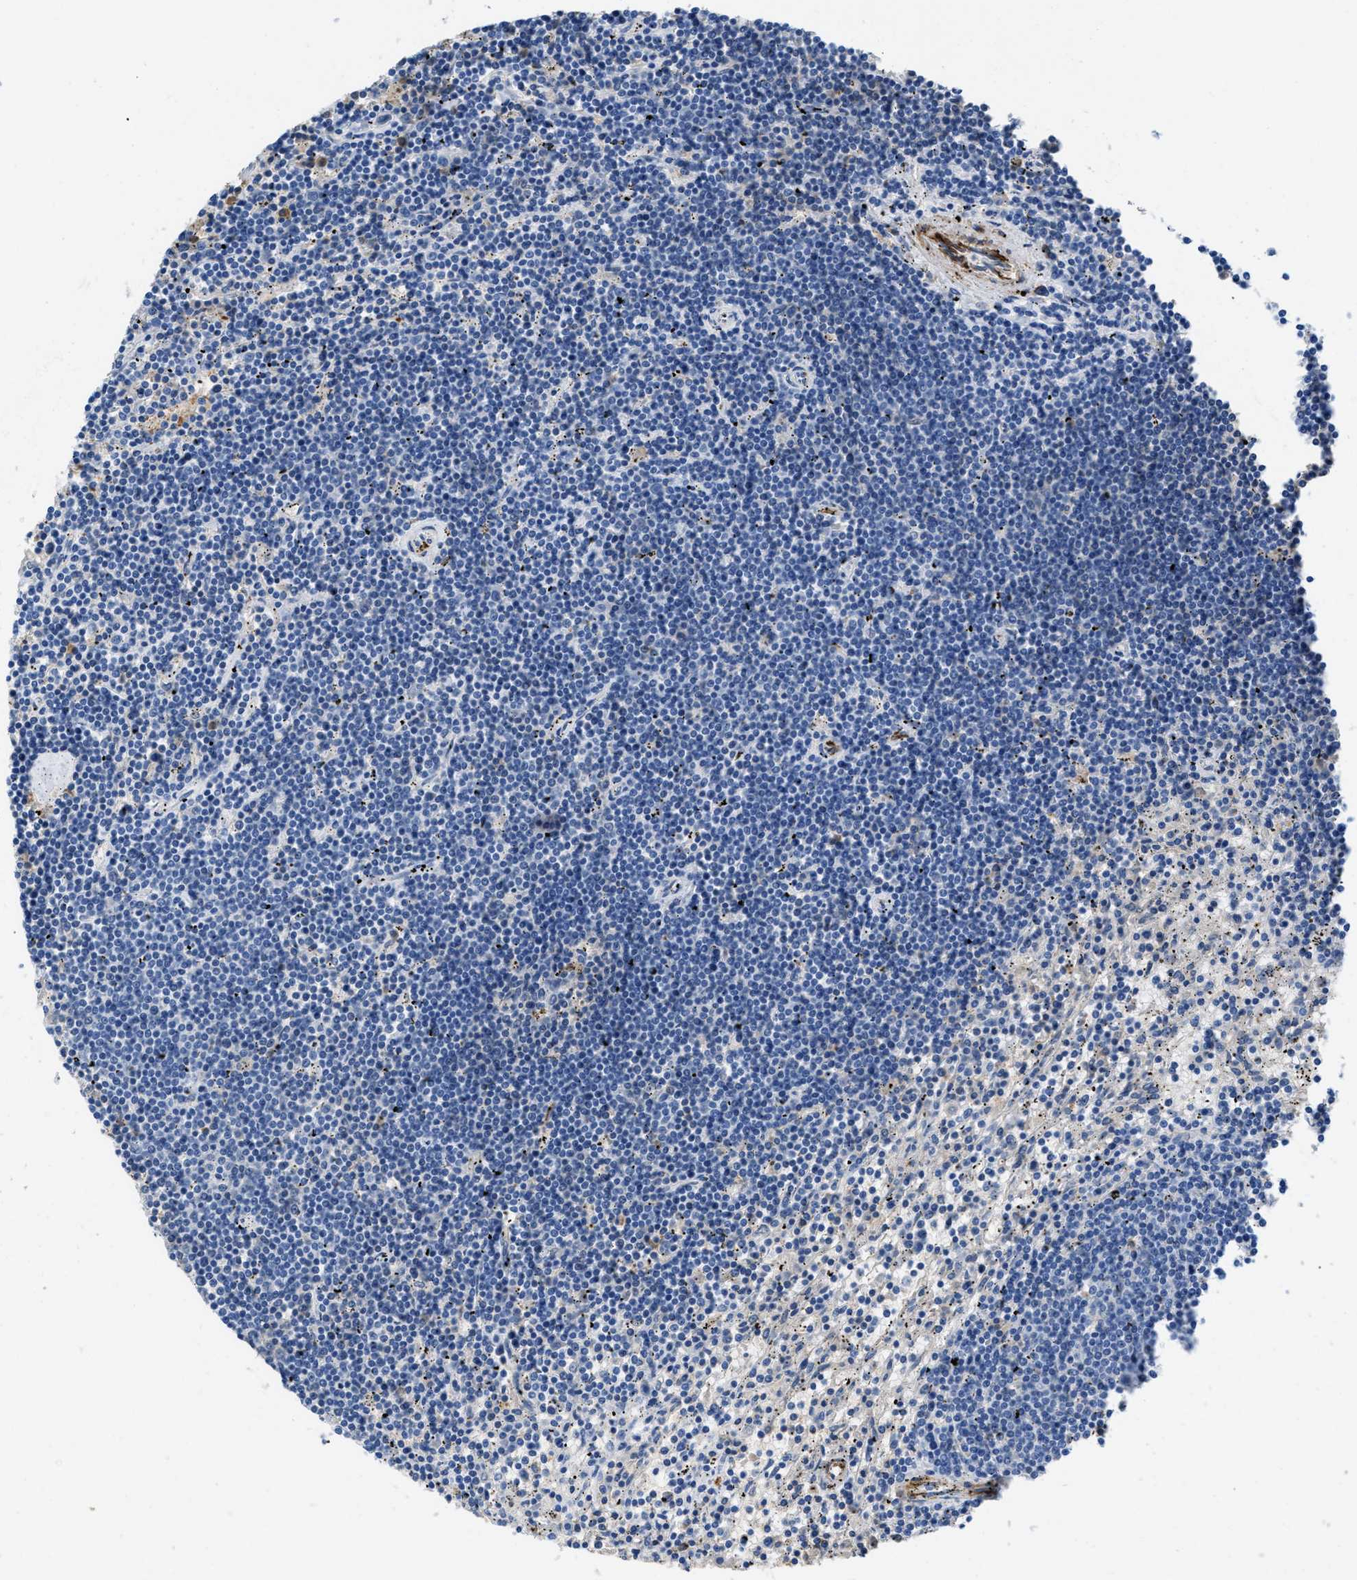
{"staining": {"intensity": "negative", "quantity": "none", "location": "none"}, "tissue": "lymphoma", "cell_type": "Tumor cells", "image_type": "cancer", "snomed": [{"axis": "morphology", "description": "Malignant lymphoma, non-Hodgkin's type, Low grade"}, {"axis": "topography", "description": "Spleen"}], "caption": "DAB immunohistochemical staining of lymphoma reveals no significant staining in tumor cells.", "gene": "SPEG", "patient": {"sex": "male", "age": 76}}